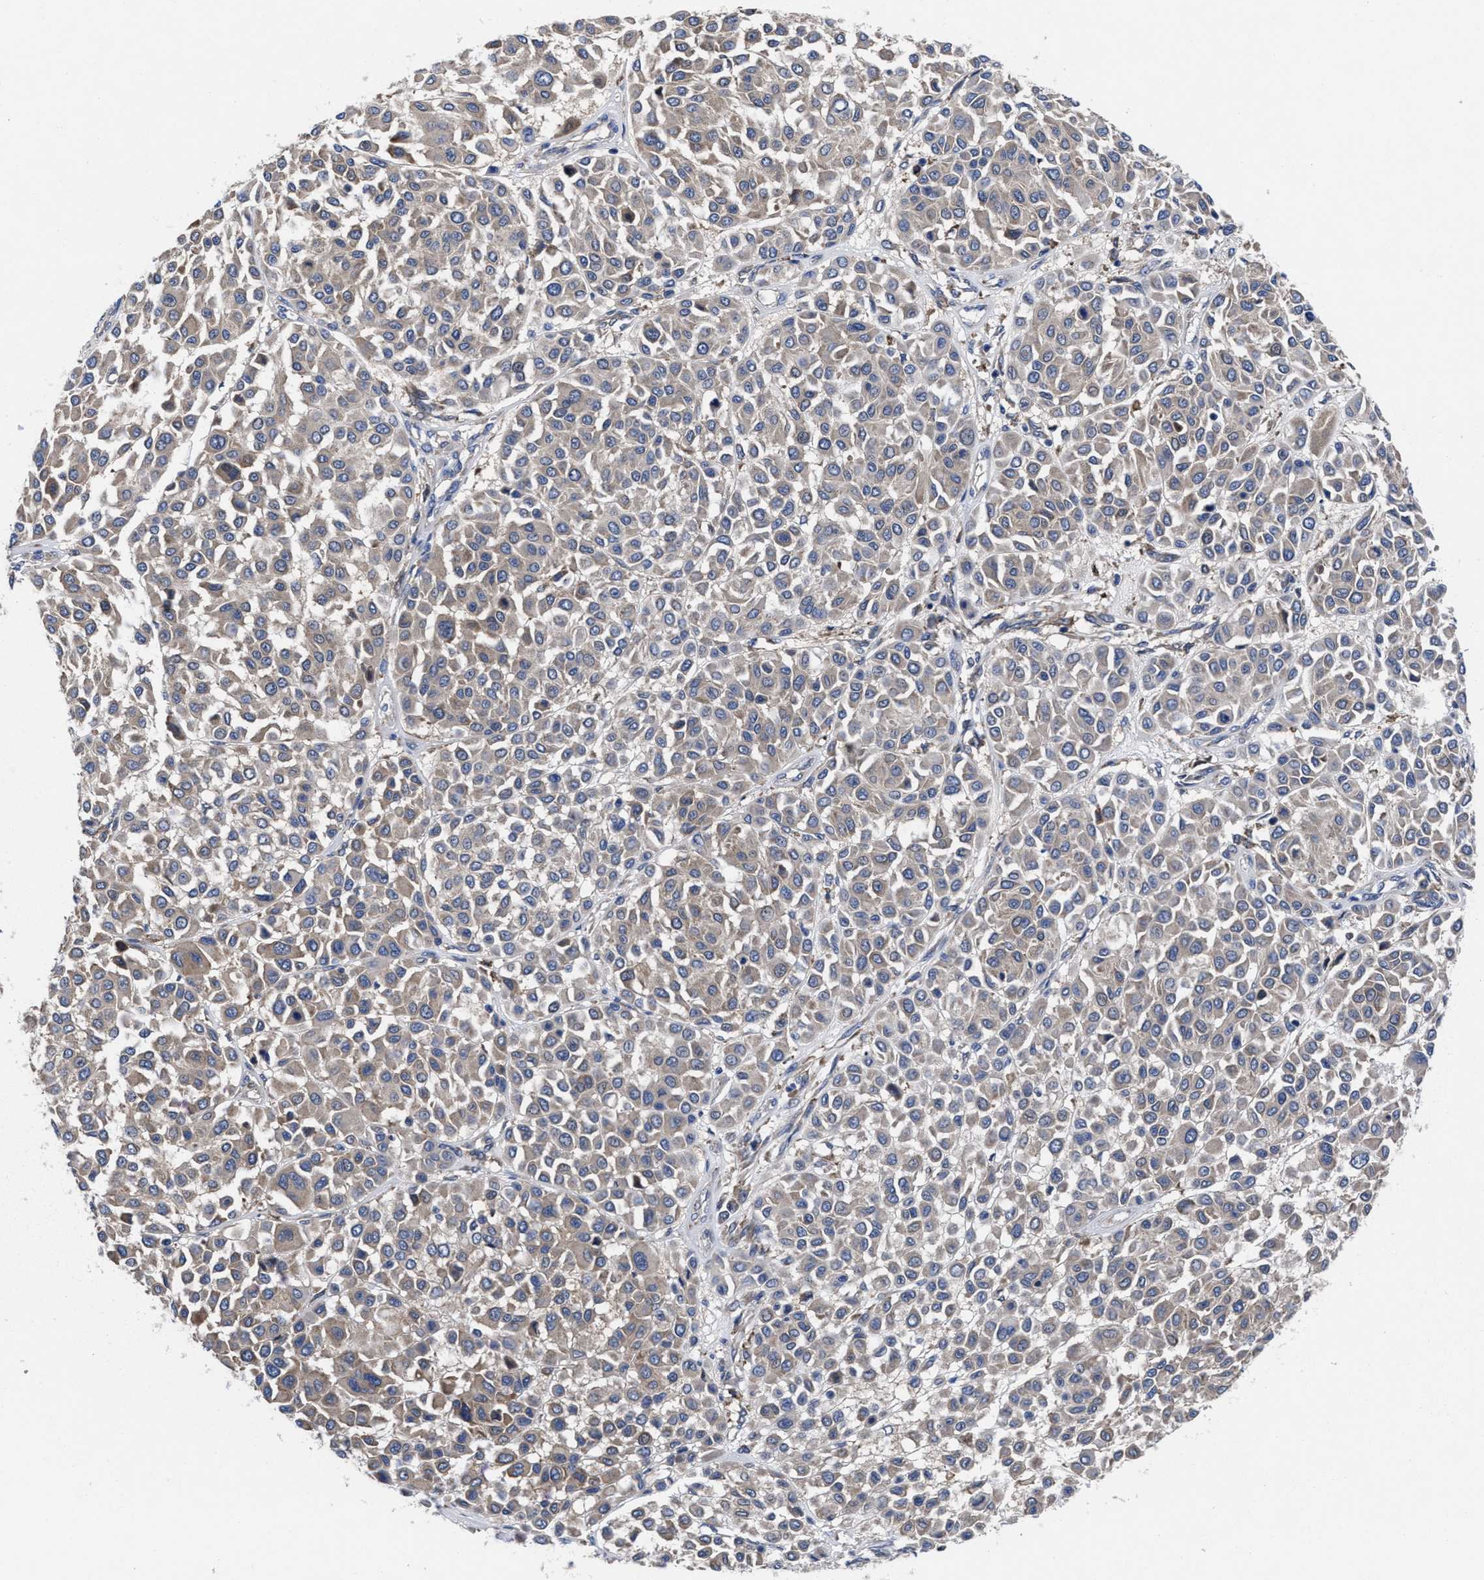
{"staining": {"intensity": "weak", "quantity": ">75%", "location": "cytoplasmic/membranous"}, "tissue": "melanoma", "cell_type": "Tumor cells", "image_type": "cancer", "snomed": [{"axis": "morphology", "description": "Malignant melanoma, Metastatic site"}, {"axis": "topography", "description": "Soft tissue"}], "caption": "Immunohistochemical staining of melanoma exhibits low levels of weak cytoplasmic/membranous protein positivity in approximately >75% of tumor cells.", "gene": "TXNDC17", "patient": {"sex": "male", "age": 41}}